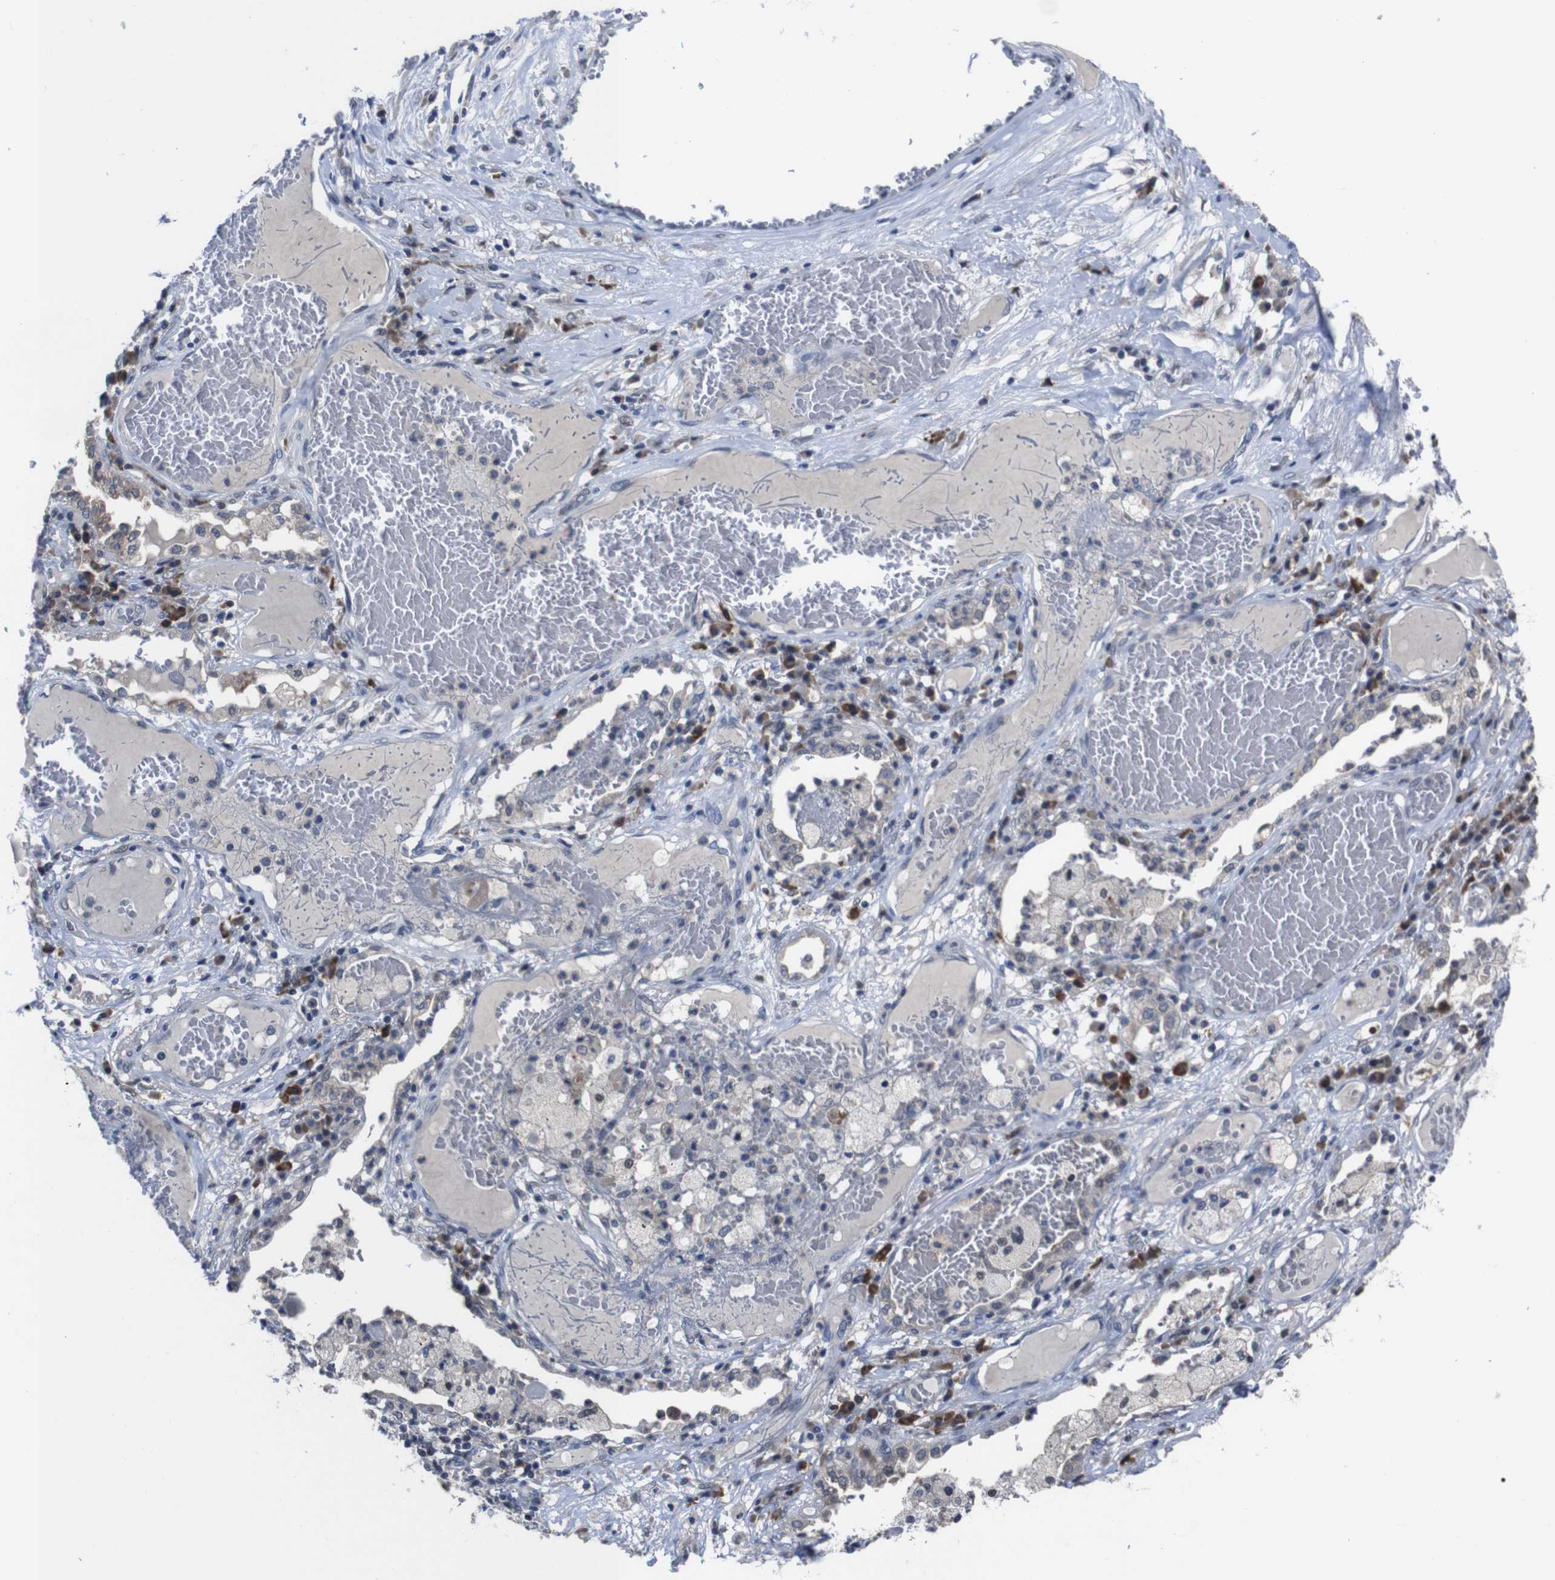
{"staining": {"intensity": "moderate", "quantity": ">75%", "location": "cytoplasmic/membranous"}, "tissue": "lung cancer", "cell_type": "Tumor cells", "image_type": "cancer", "snomed": [{"axis": "morphology", "description": "Squamous cell carcinoma, NOS"}, {"axis": "topography", "description": "Lung"}], "caption": "Brown immunohistochemical staining in human lung cancer (squamous cell carcinoma) reveals moderate cytoplasmic/membranous positivity in about >75% of tumor cells.", "gene": "SEMA4B", "patient": {"sex": "male", "age": 71}}